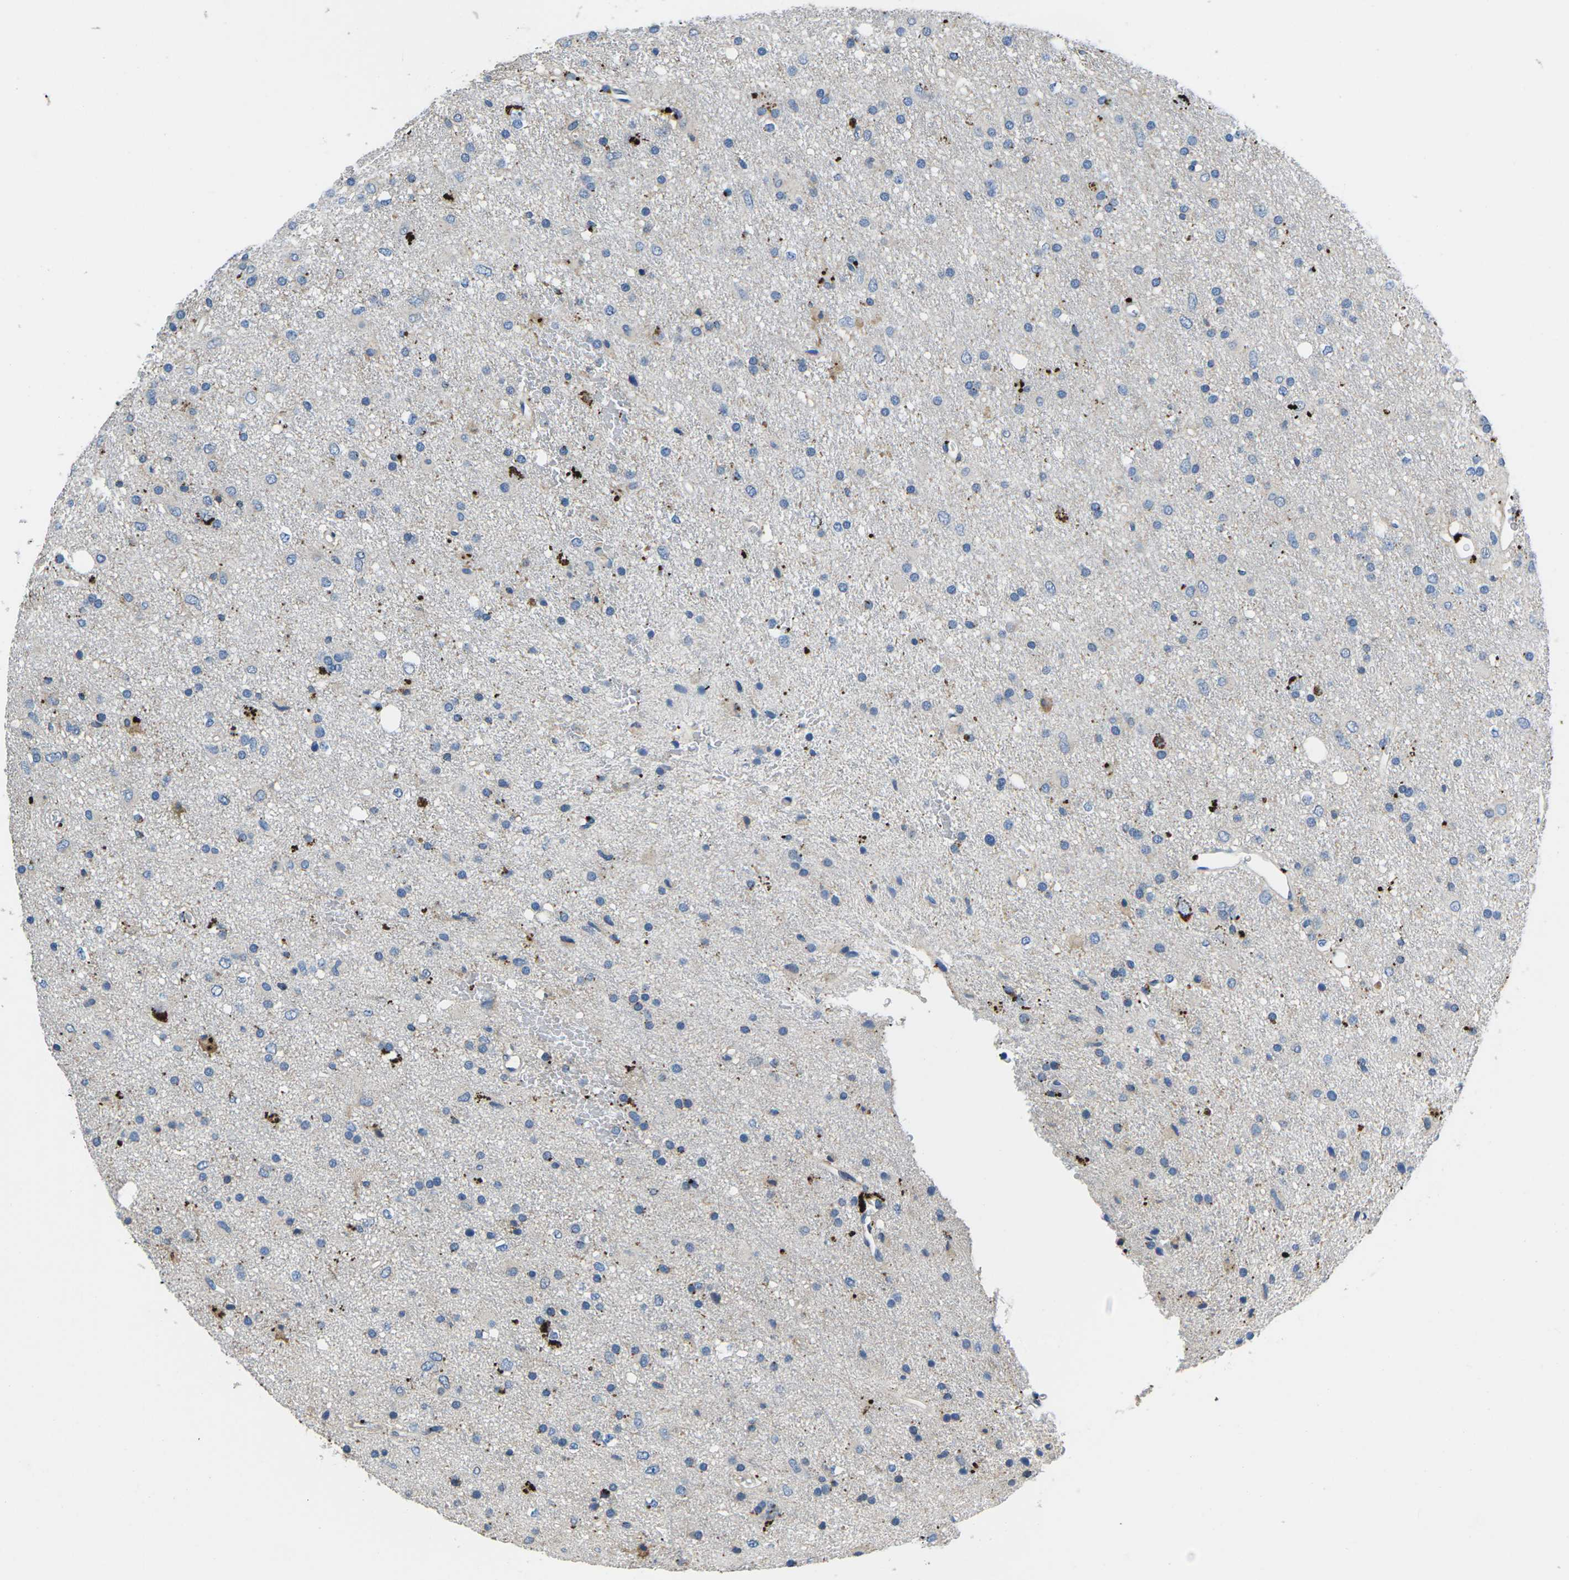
{"staining": {"intensity": "negative", "quantity": "none", "location": "none"}, "tissue": "glioma", "cell_type": "Tumor cells", "image_type": "cancer", "snomed": [{"axis": "morphology", "description": "Glioma, malignant, Low grade"}, {"axis": "topography", "description": "Brain"}], "caption": "This photomicrograph is of malignant glioma (low-grade) stained with IHC to label a protein in brown with the nuclei are counter-stained blue. There is no expression in tumor cells. Nuclei are stained in blue.", "gene": "PDCD6IP", "patient": {"sex": "male", "age": 77}}